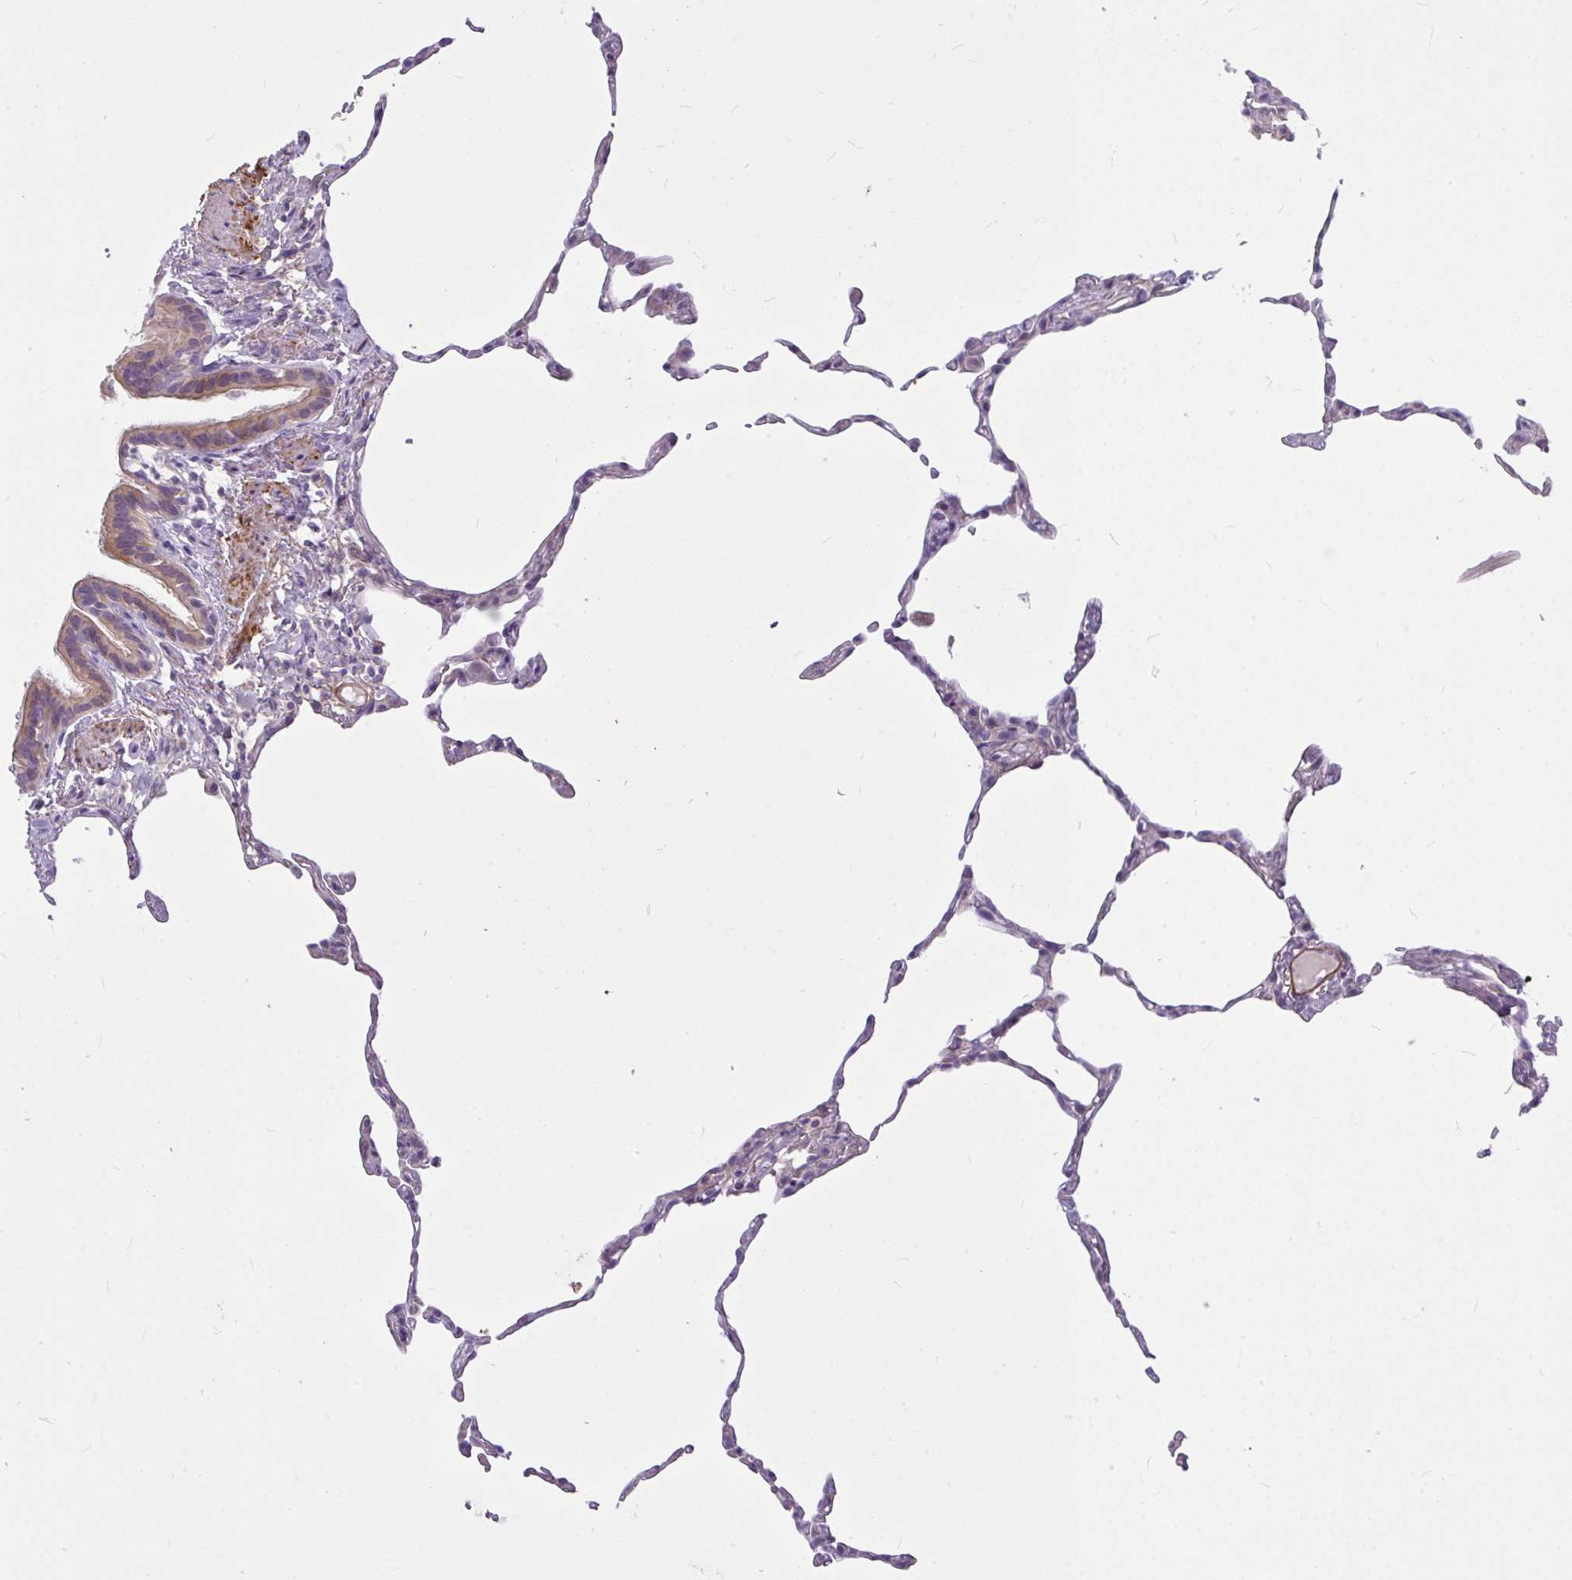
{"staining": {"intensity": "negative", "quantity": "none", "location": "none"}, "tissue": "lung", "cell_type": "Alveolar cells", "image_type": "normal", "snomed": [{"axis": "morphology", "description": "Normal tissue, NOS"}, {"axis": "topography", "description": "Lung"}], "caption": "IHC of normal lung demonstrates no positivity in alveolar cells. (Stains: DAB (3,3'-diaminobenzidine) immunohistochemistry (IHC) with hematoxylin counter stain, Microscopy: brightfield microscopy at high magnification).", "gene": "MOCS1", "patient": {"sex": "female", "age": 57}}